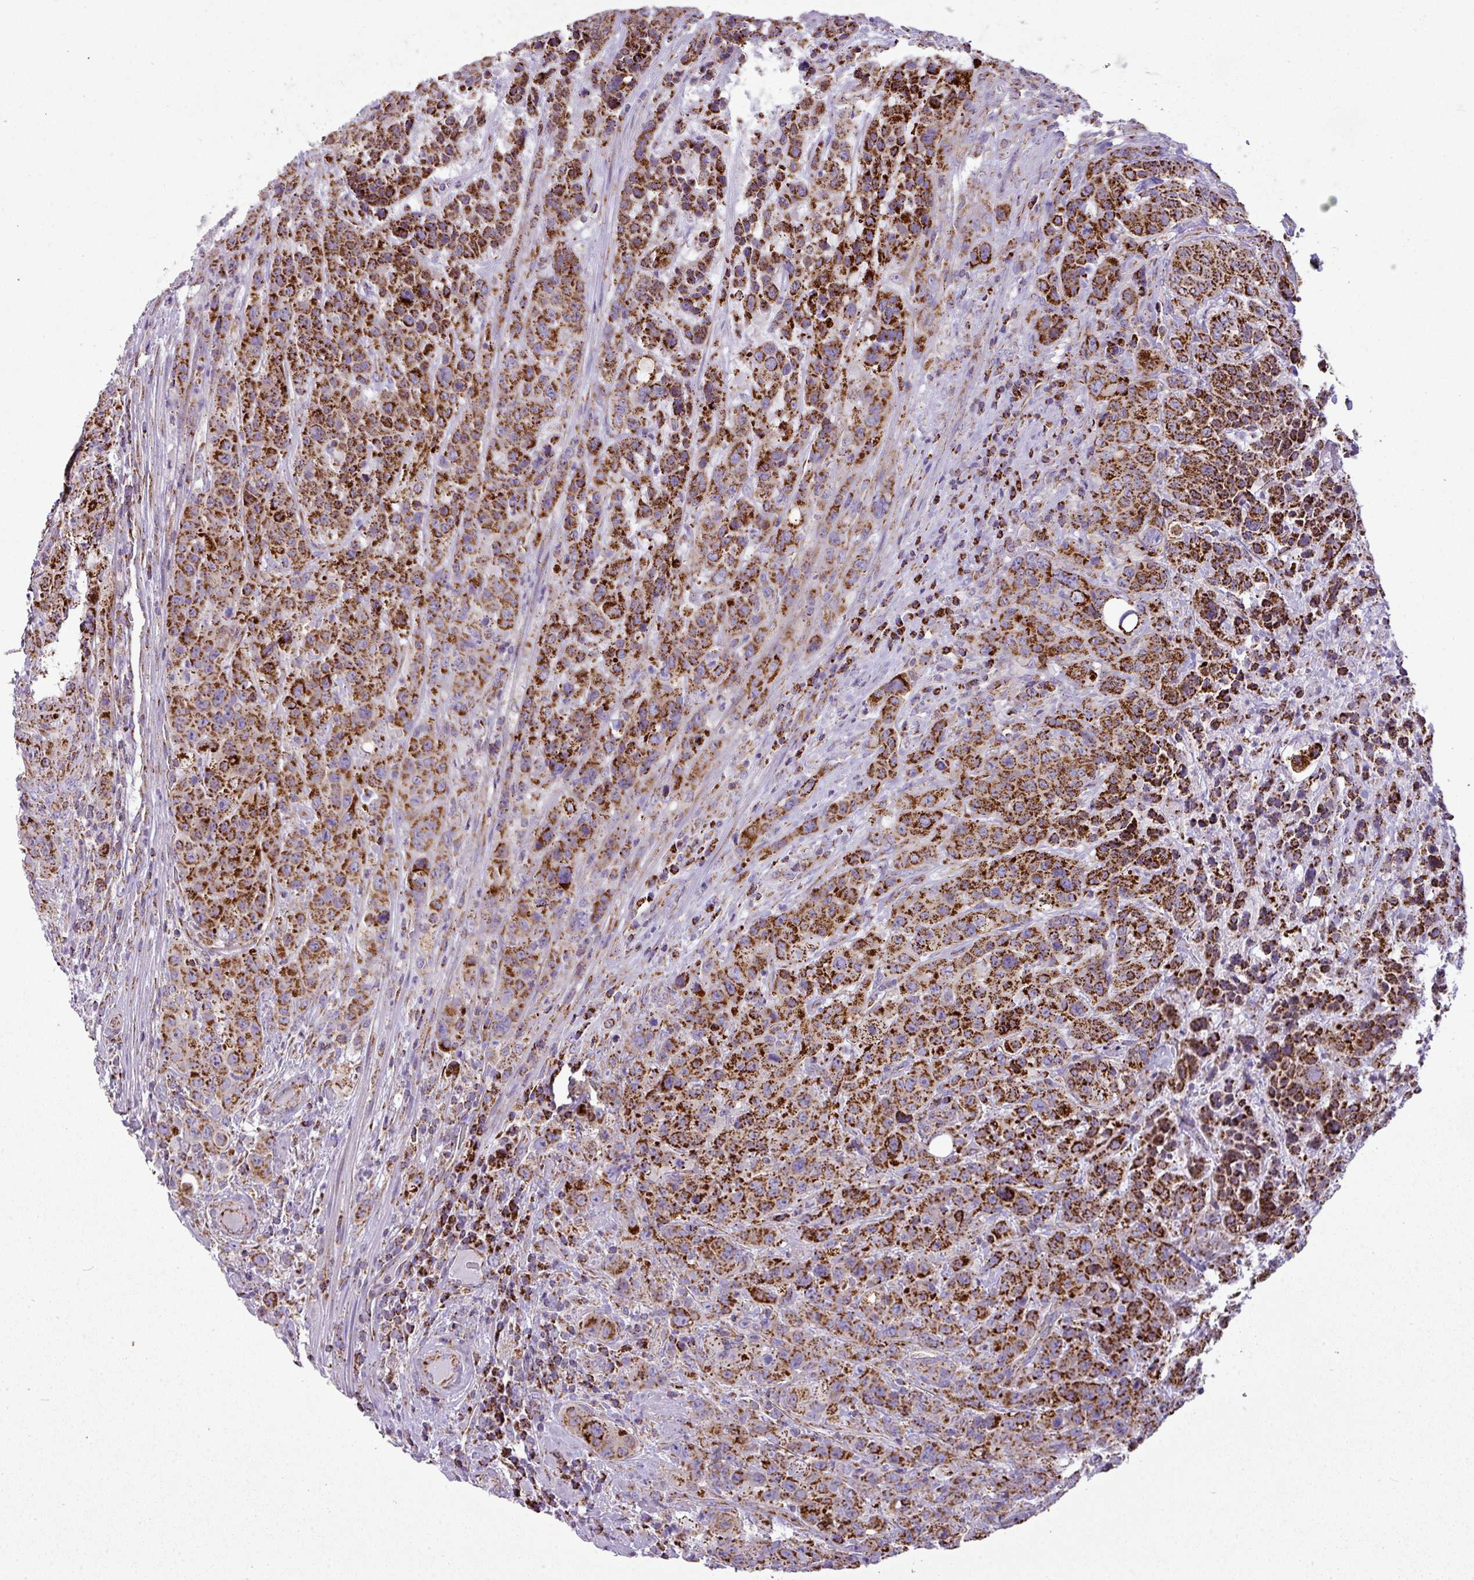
{"staining": {"intensity": "strong", "quantity": ">75%", "location": "cytoplasmic/membranous"}, "tissue": "colorectal cancer", "cell_type": "Tumor cells", "image_type": "cancer", "snomed": [{"axis": "morphology", "description": "Adenocarcinoma, NOS"}, {"axis": "topography", "description": "Colon"}], "caption": "DAB (3,3'-diaminobenzidine) immunohistochemical staining of human colorectal adenocarcinoma shows strong cytoplasmic/membranous protein expression in approximately >75% of tumor cells.", "gene": "ZNF81", "patient": {"sex": "male", "age": 62}}